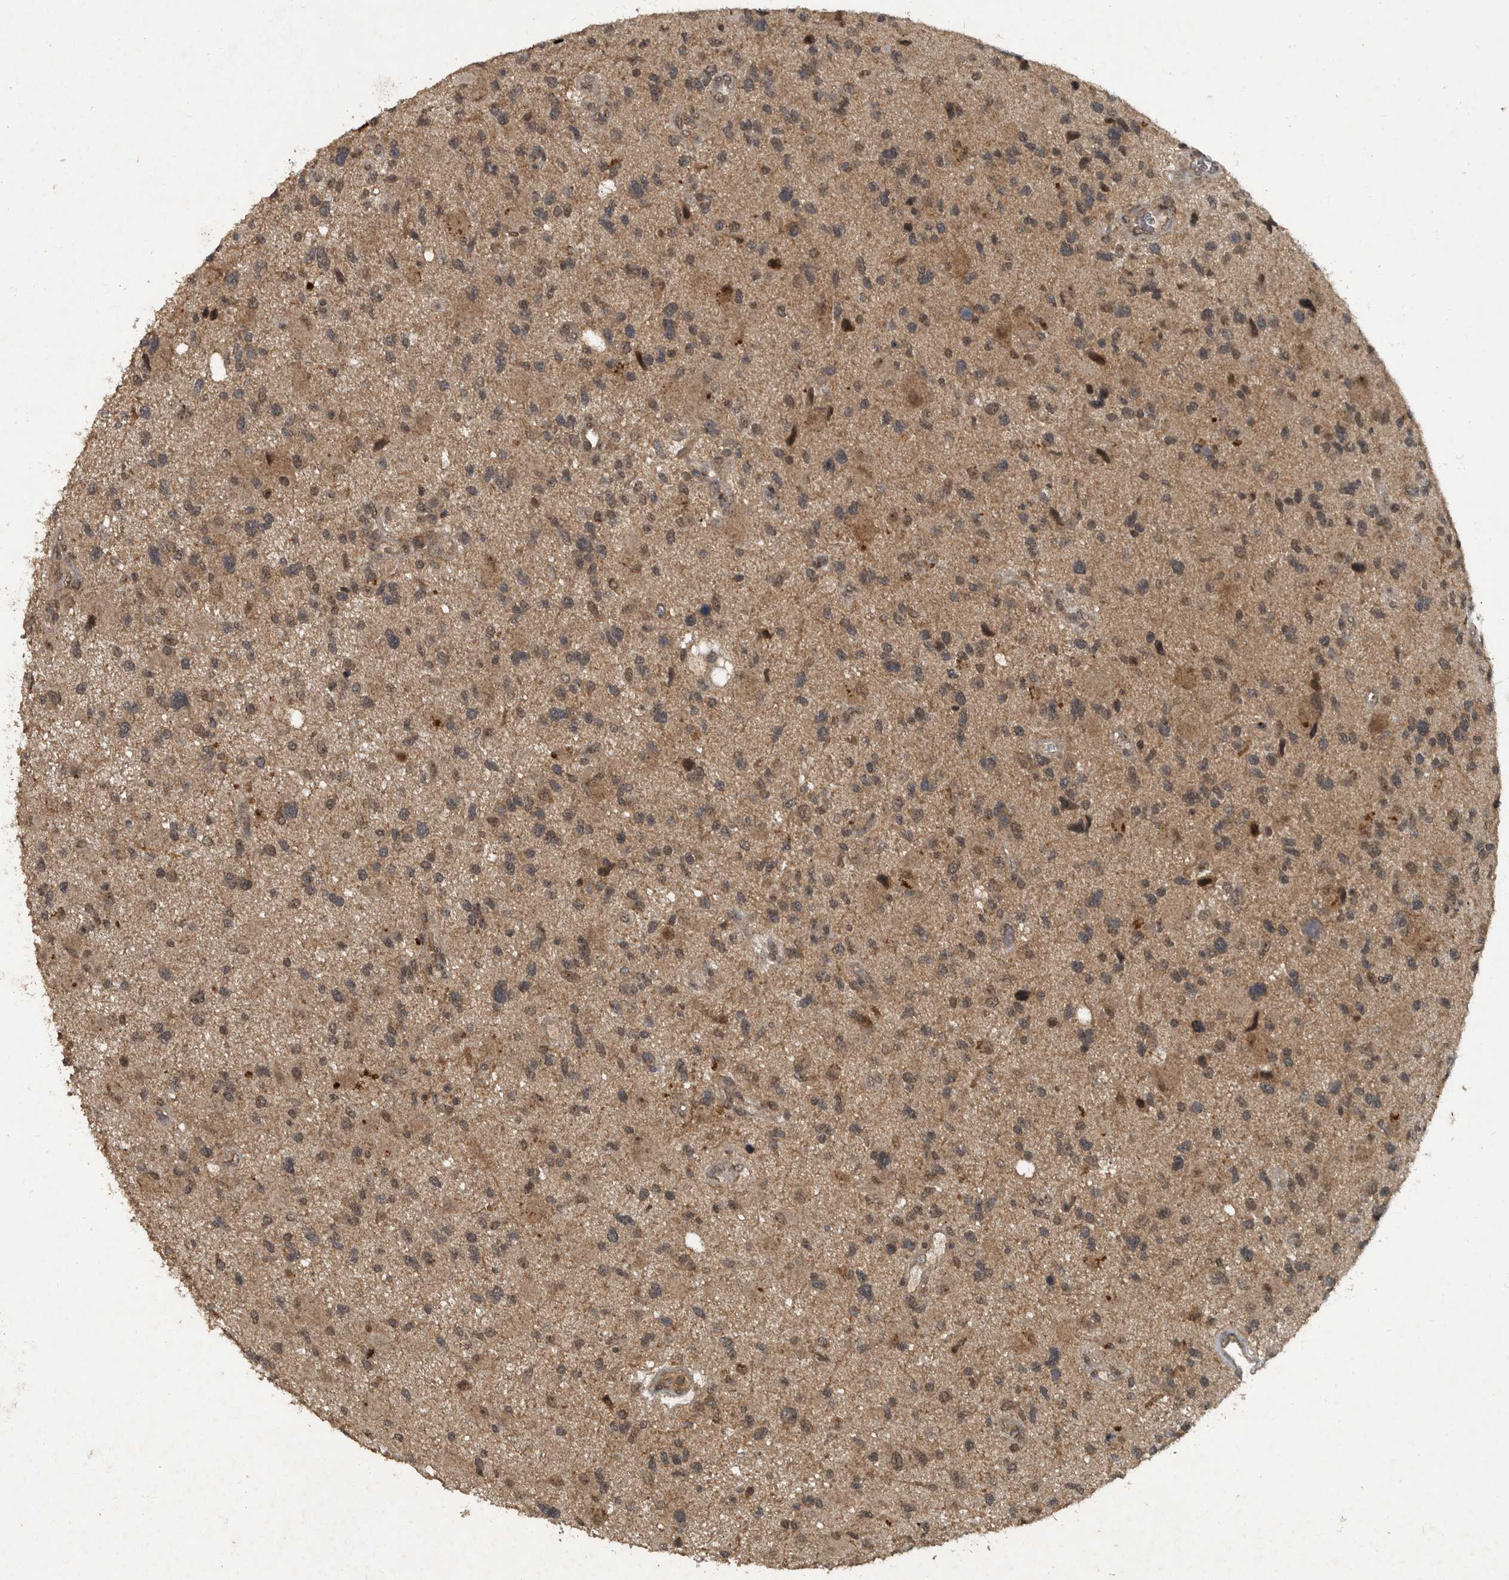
{"staining": {"intensity": "moderate", "quantity": "<25%", "location": "cytoplasmic/membranous,nuclear"}, "tissue": "glioma", "cell_type": "Tumor cells", "image_type": "cancer", "snomed": [{"axis": "morphology", "description": "Glioma, malignant, High grade"}, {"axis": "topography", "description": "Brain"}], "caption": "The micrograph demonstrates staining of malignant glioma (high-grade), revealing moderate cytoplasmic/membranous and nuclear protein expression (brown color) within tumor cells. (Brightfield microscopy of DAB IHC at high magnification).", "gene": "FOXO1", "patient": {"sex": "male", "age": 33}}